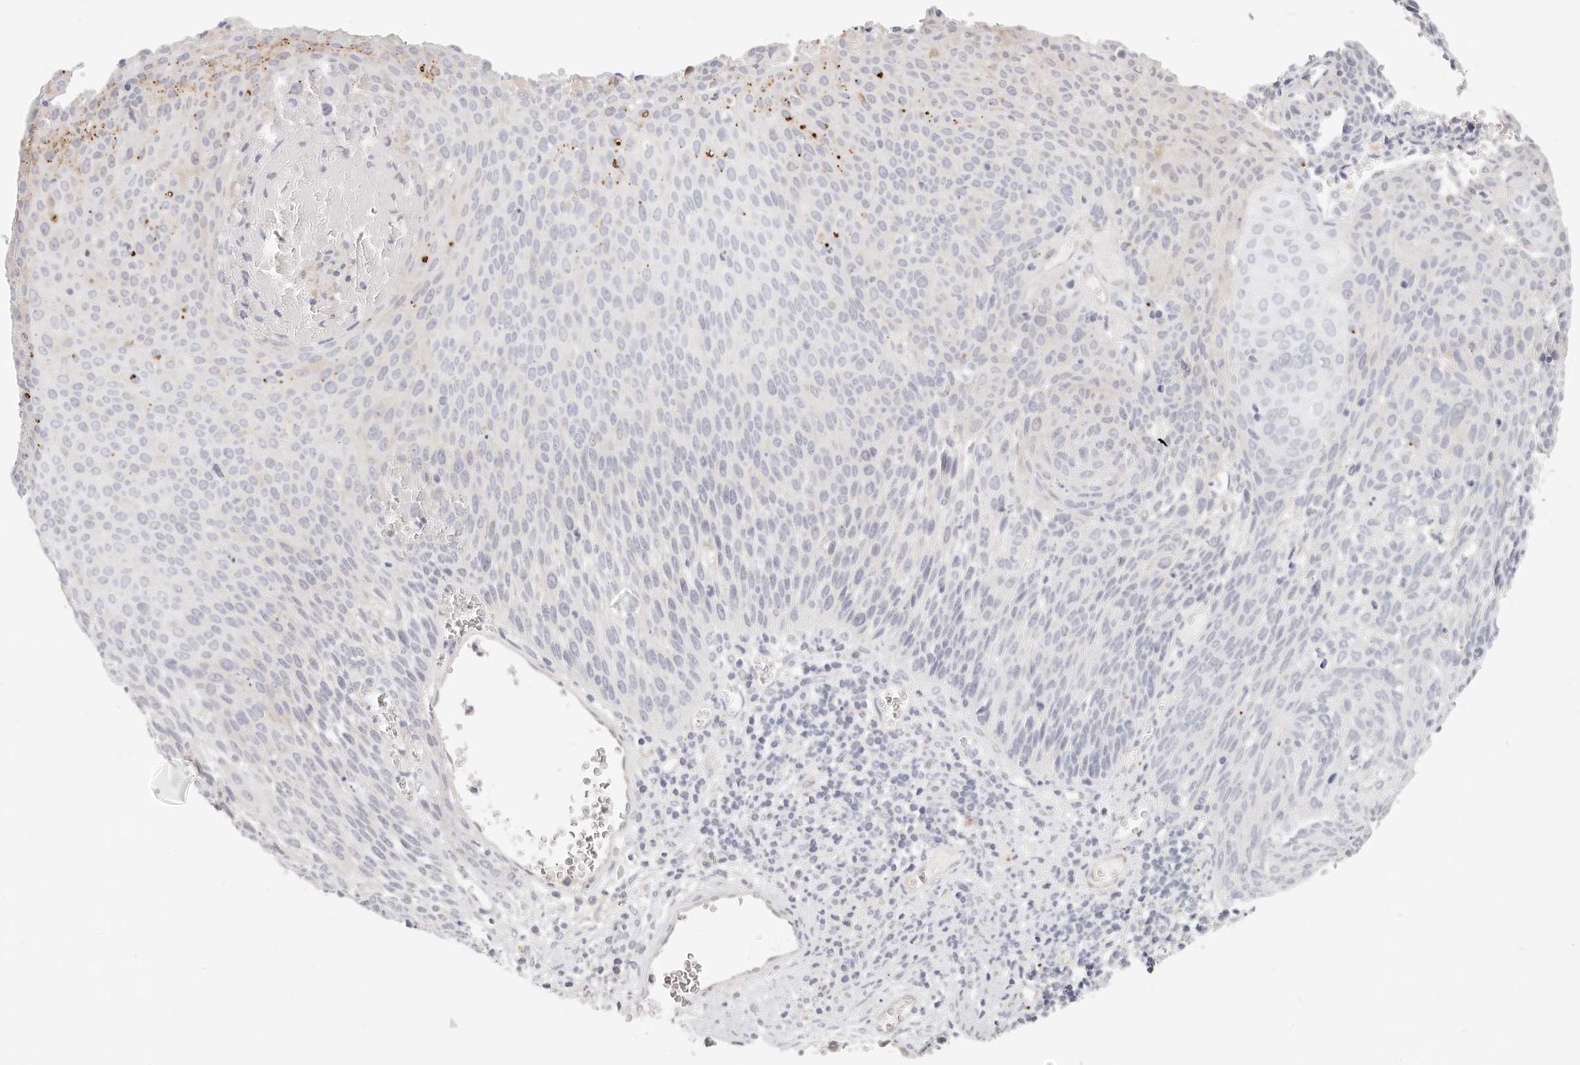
{"staining": {"intensity": "negative", "quantity": "none", "location": "none"}, "tissue": "cervical cancer", "cell_type": "Tumor cells", "image_type": "cancer", "snomed": [{"axis": "morphology", "description": "Squamous cell carcinoma, NOS"}, {"axis": "topography", "description": "Cervix"}], "caption": "The micrograph shows no staining of tumor cells in squamous cell carcinoma (cervical).", "gene": "ZRANB1", "patient": {"sex": "female", "age": 55}}